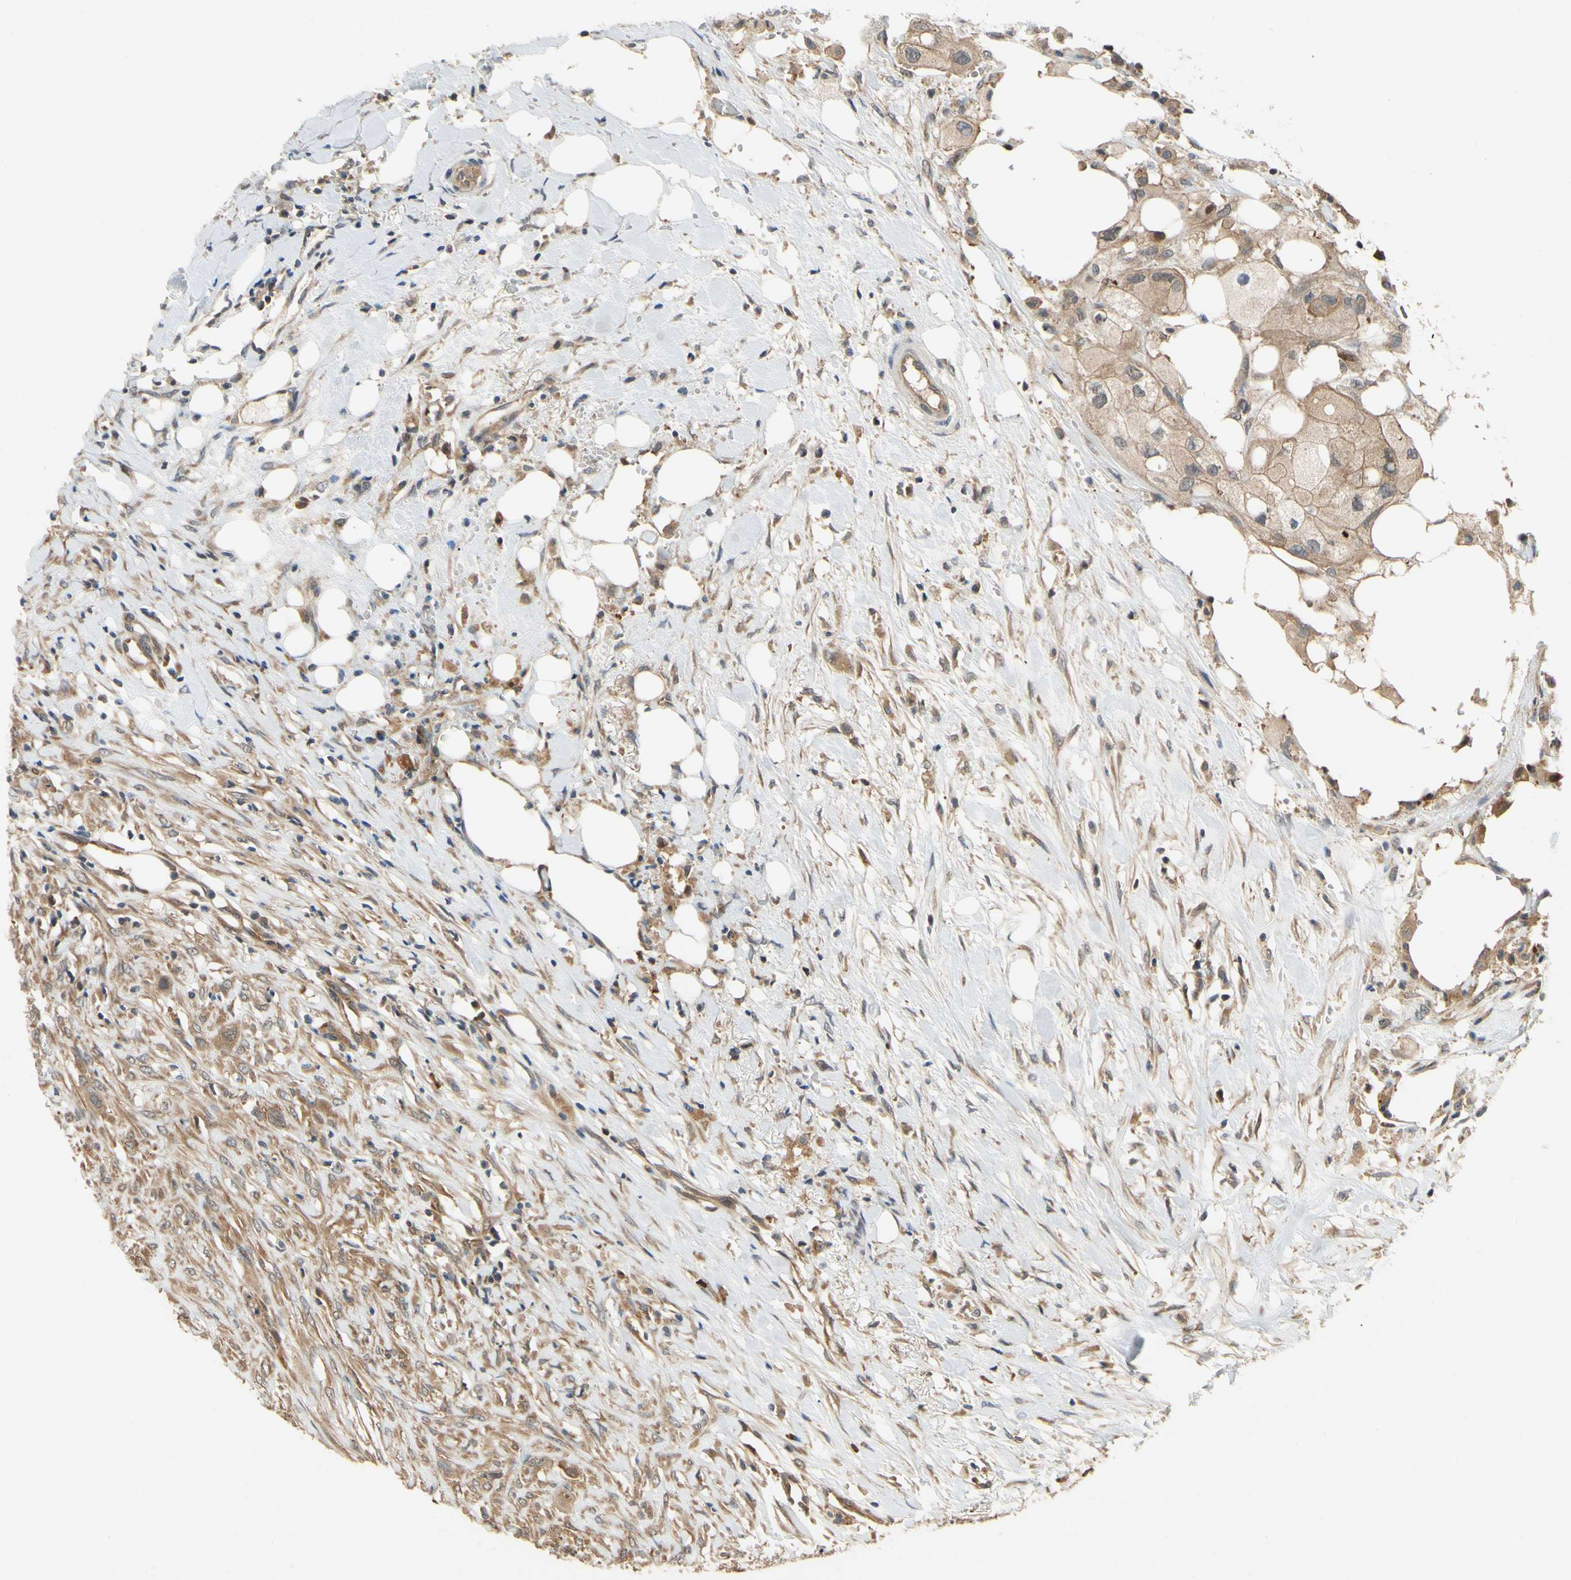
{"staining": {"intensity": "moderate", "quantity": ">75%", "location": "cytoplasmic/membranous"}, "tissue": "colorectal cancer", "cell_type": "Tumor cells", "image_type": "cancer", "snomed": [{"axis": "morphology", "description": "Adenocarcinoma, NOS"}, {"axis": "topography", "description": "Colon"}], "caption": "Immunohistochemistry (IHC) histopathology image of neoplastic tissue: adenocarcinoma (colorectal) stained using IHC displays medium levels of moderate protein expression localized specifically in the cytoplasmic/membranous of tumor cells, appearing as a cytoplasmic/membranous brown color.", "gene": "TDRP", "patient": {"sex": "female", "age": 57}}